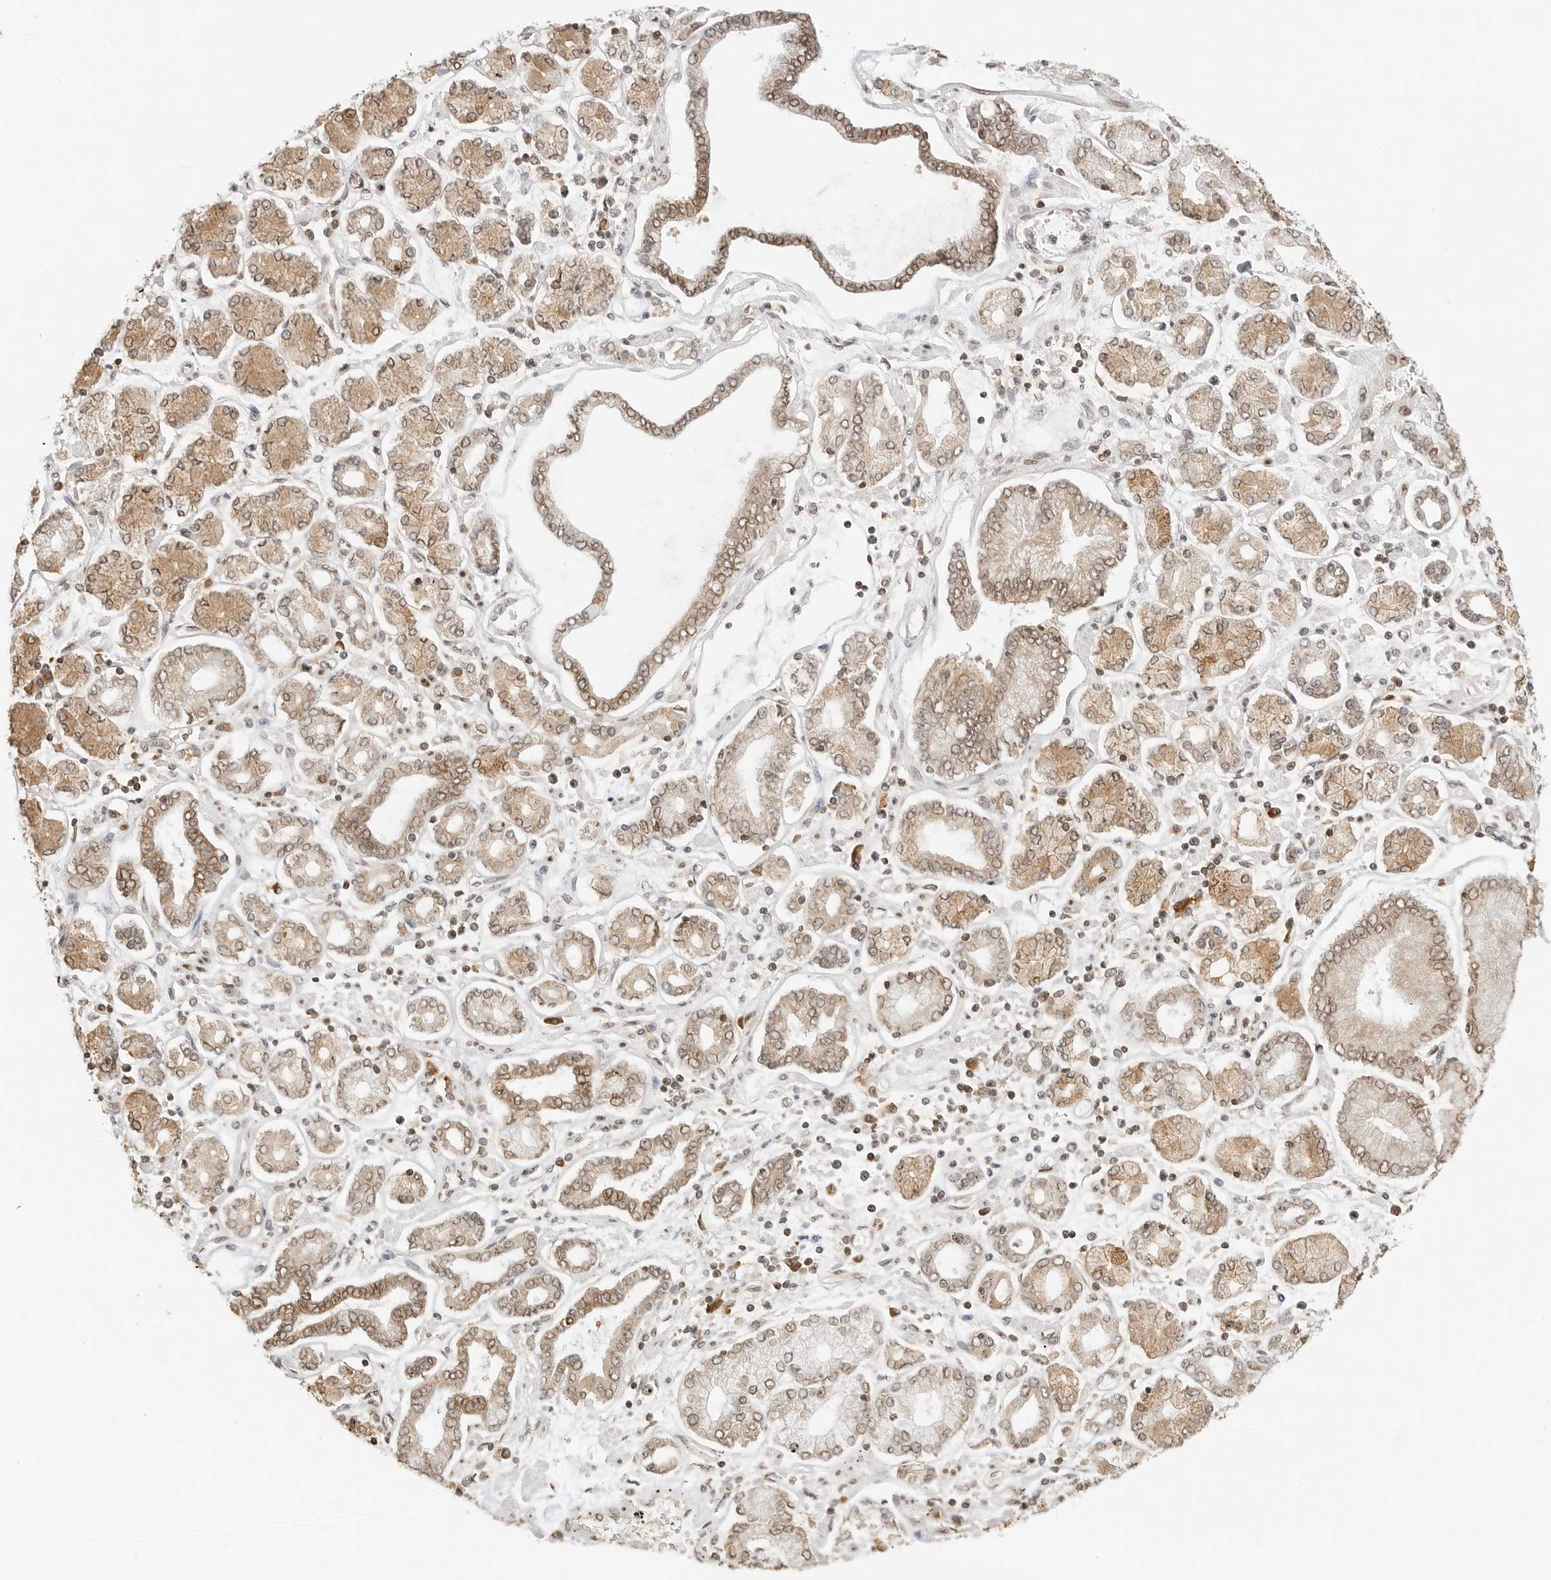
{"staining": {"intensity": "moderate", "quantity": "25%-75%", "location": "cytoplasmic/membranous,nuclear"}, "tissue": "stomach cancer", "cell_type": "Tumor cells", "image_type": "cancer", "snomed": [{"axis": "morphology", "description": "Adenocarcinoma, NOS"}, {"axis": "topography", "description": "Stomach"}], "caption": "A brown stain shows moderate cytoplasmic/membranous and nuclear staining of a protein in stomach adenocarcinoma tumor cells. The protein is shown in brown color, while the nuclei are stained blue.", "gene": "POLH", "patient": {"sex": "male", "age": 76}}